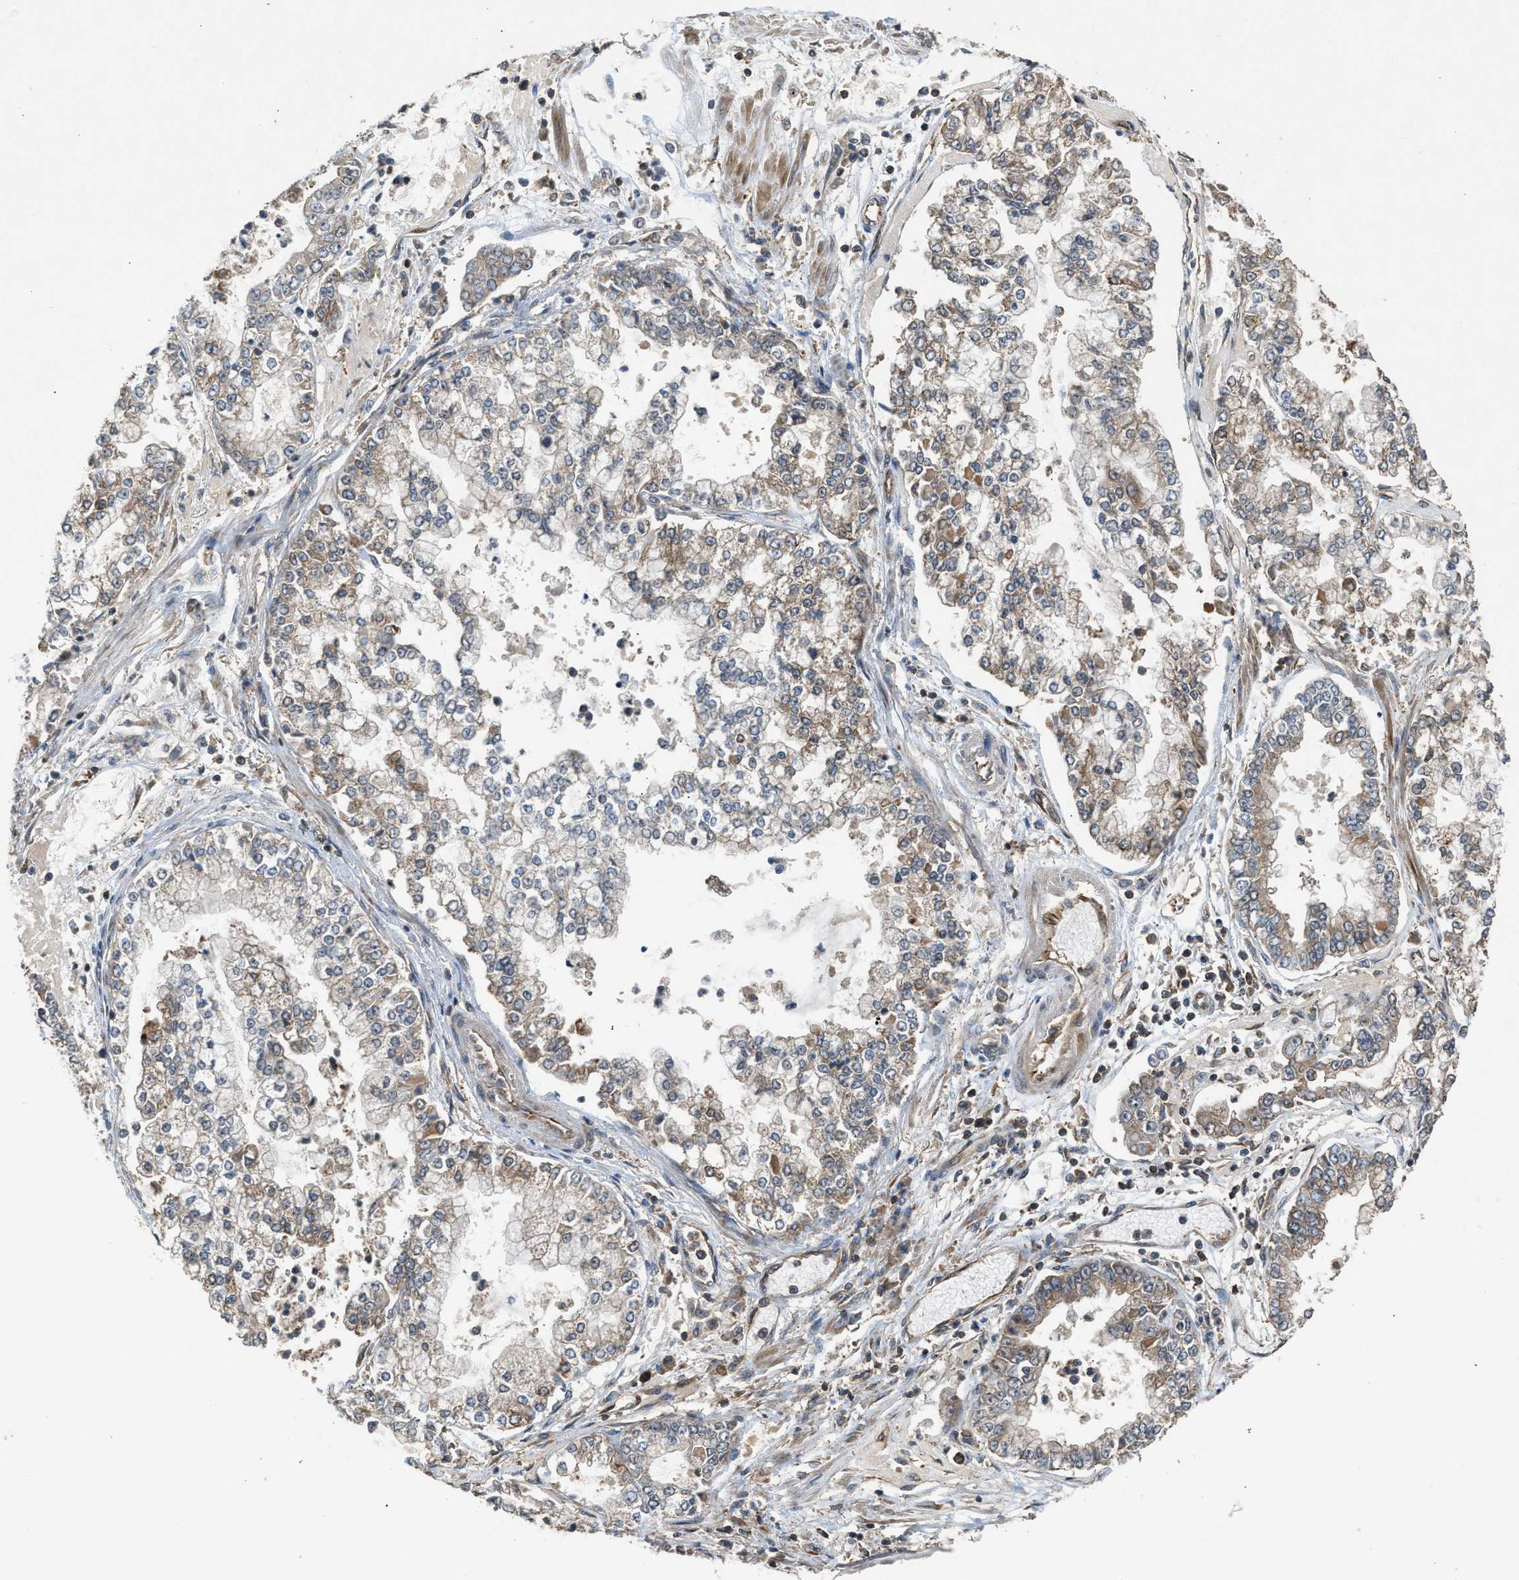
{"staining": {"intensity": "moderate", "quantity": "25%-75%", "location": "cytoplasmic/membranous"}, "tissue": "stomach cancer", "cell_type": "Tumor cells", "image_type": "cancer", "snomed": [{"axis": "morphology", "description": "Adenocarcinoma, NOS"}, {"axis": "topography", "description": "Stomach"}], "caption": "Stomach cancer (adenocarcinoma) tissue shows moderate cytoplasmic/membranous expression in approximately 25%-75% of tumor cells", "gene": "HIP1R", "patient": {"sex": "male", "age": 76}}